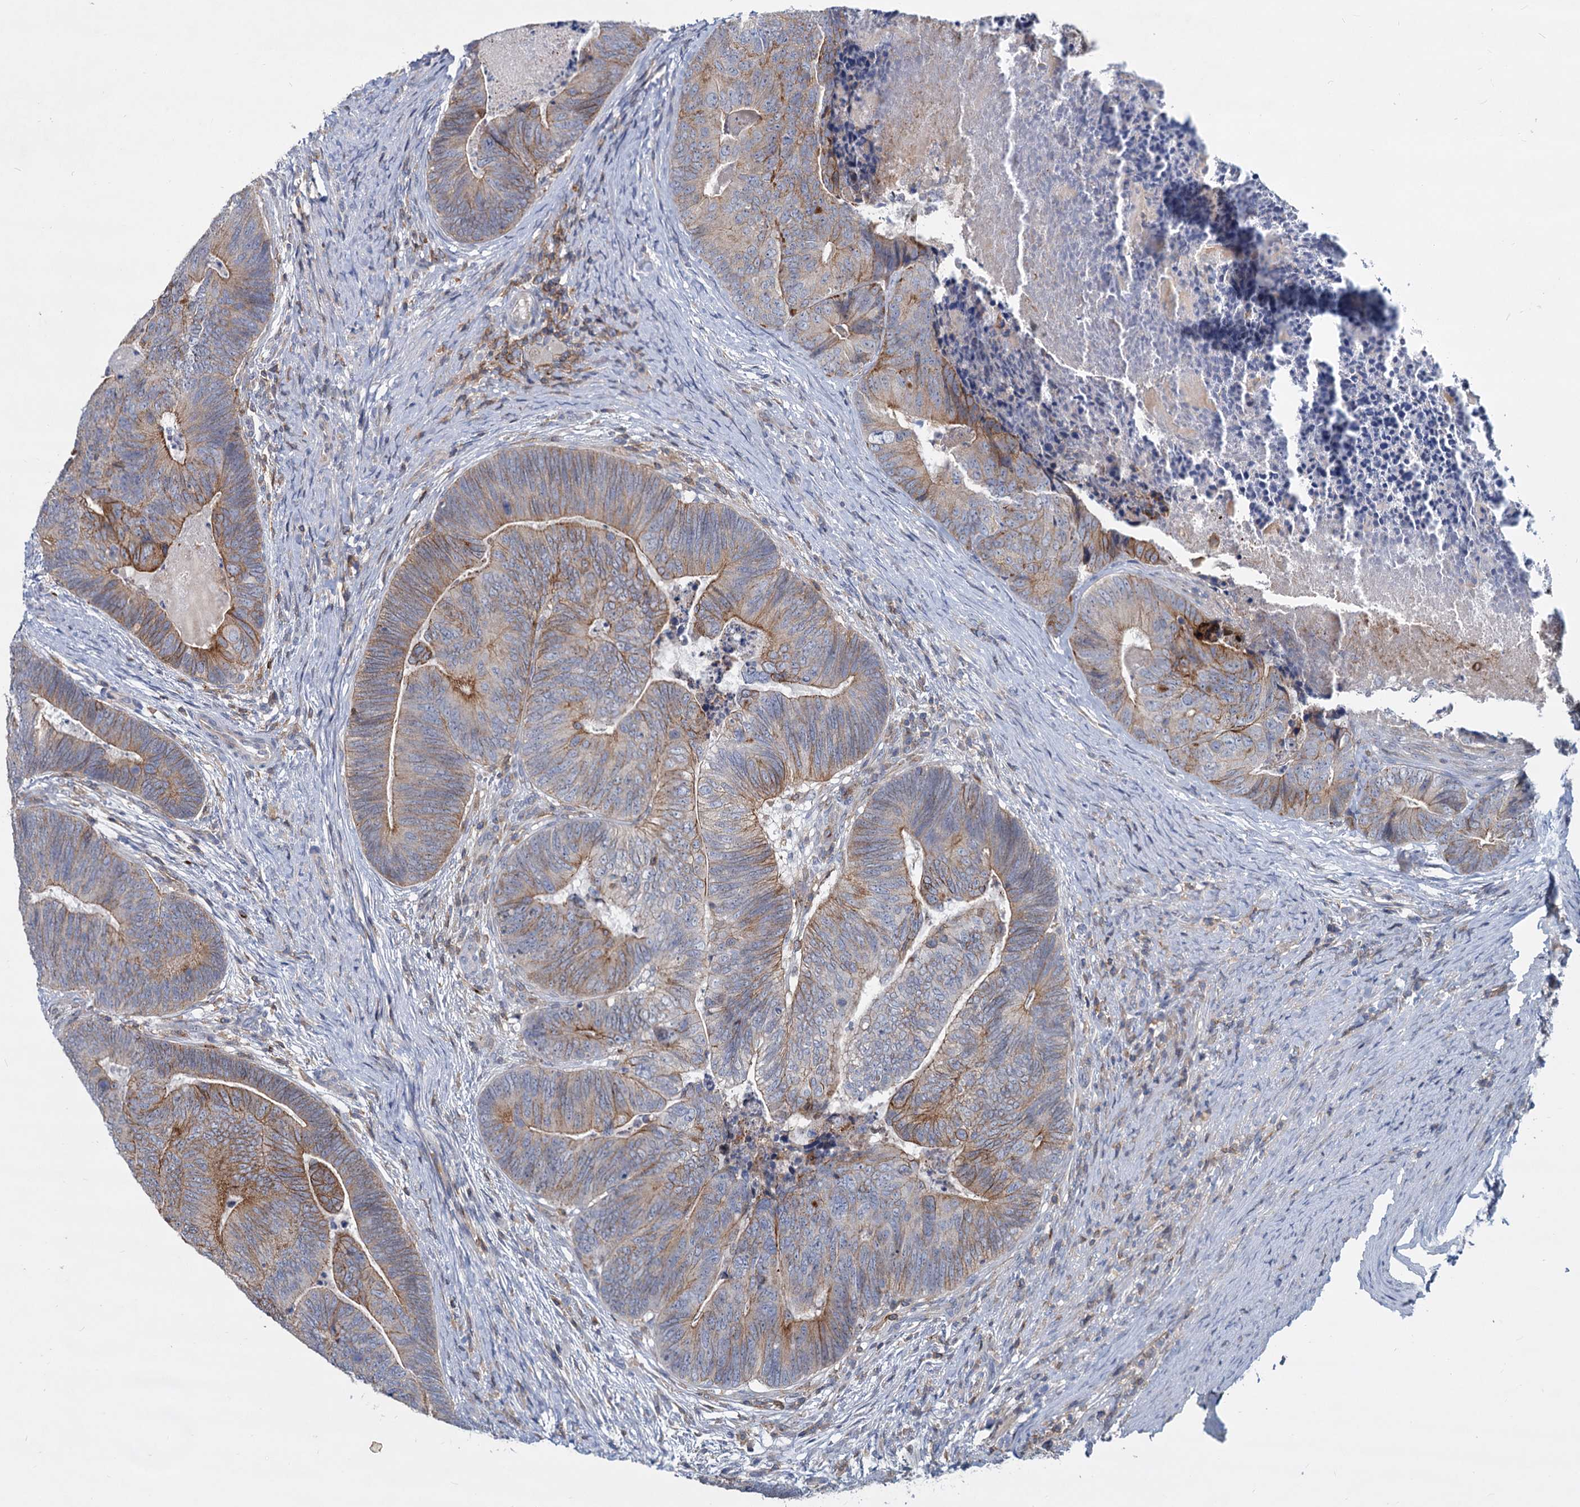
{"staining": {"intensity": "moderate", "quantity": "25%-75%", "location": "cytoplasmic/membranous"}, "tissue": "colorectal cancer", "cell_type": "Tumor cells", "image_type": "cancer", "snomed": [{"axis": "morphology", "description": "Adenocarcinoma, NOS"}, {"axis": "topography", "description": "Colon"}], "caption": "The image shows staining of colorectal cancer, revealing moderate cytoplasmic/membranous protein positivity (brown color) within tumor cells.", "gene": "LRCH4", "patient": {"sex": "female", "age": 67}}